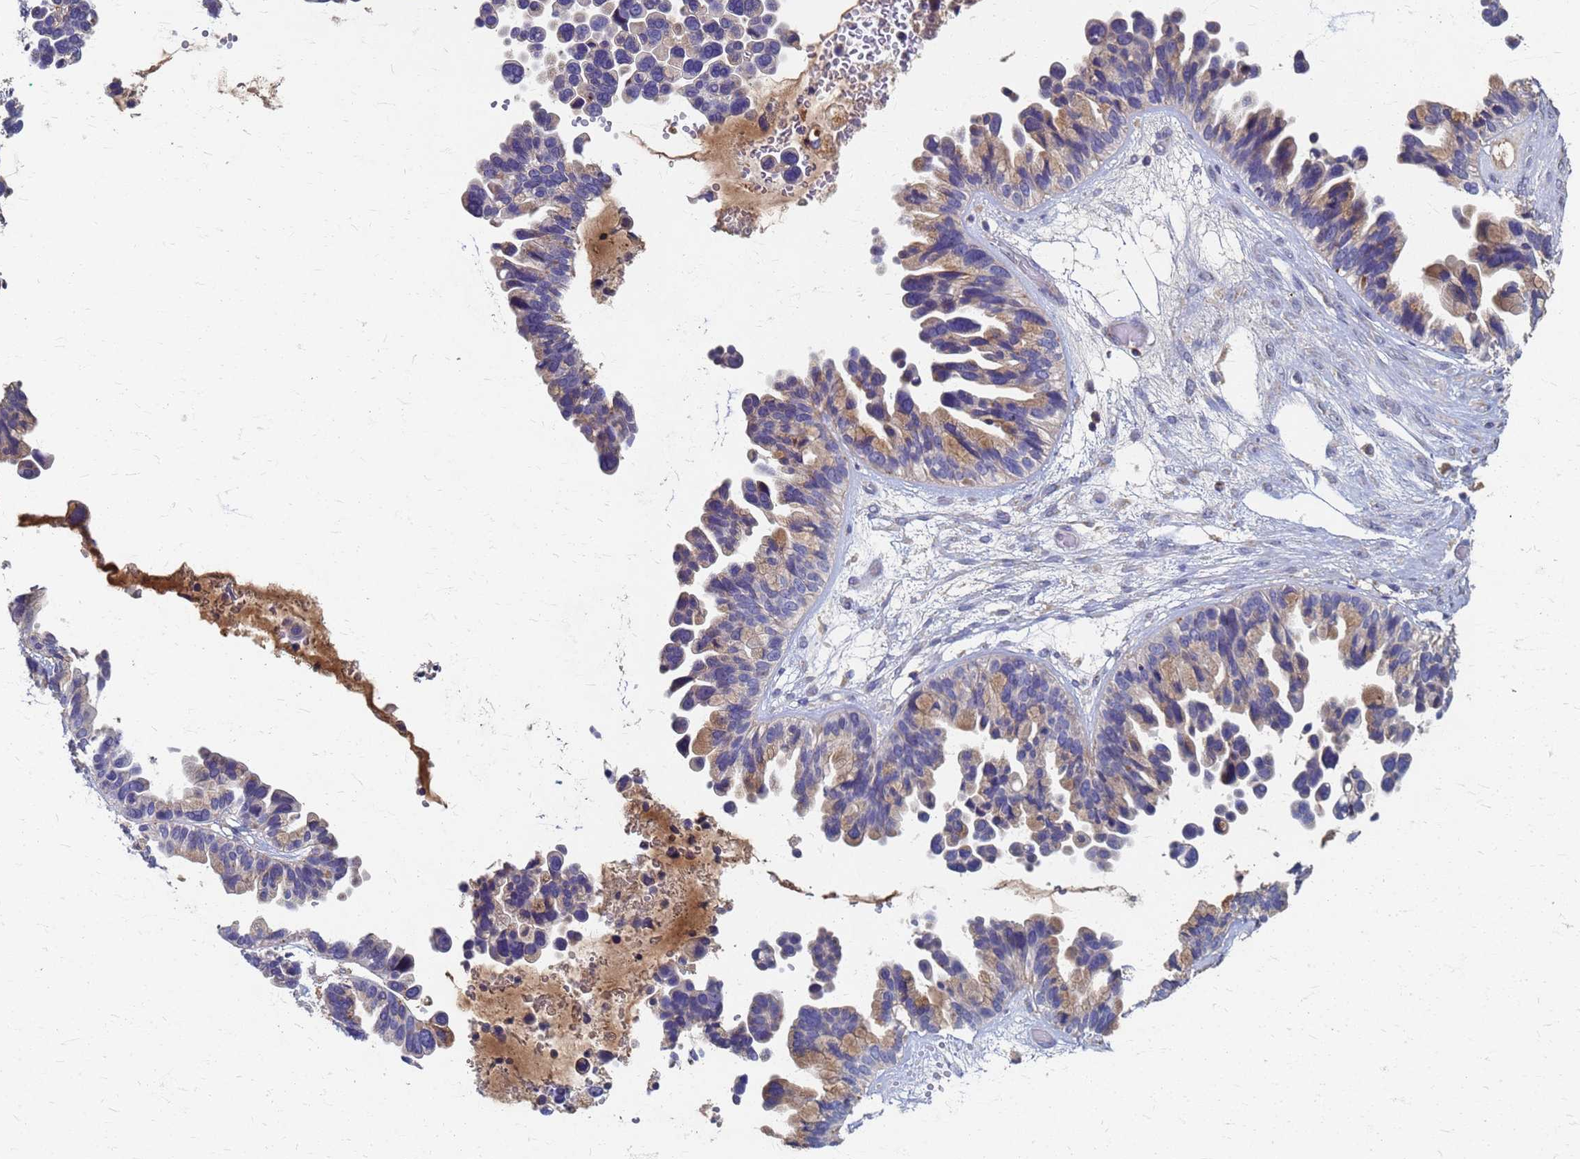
{"staining": {"intensity": "weak", "quantity": "25%-75%", "location": "cytoplasmic/membranous"}, "tissue": "ovarian cancer", "cell_type": "Tumor cells", "image_type": "cancer", "snomed": [{"axis": "morphology", "description": "Cystadenocarcinoma, serous, NOS"}, {"axis": "topography", "description": "Ovary"}], "caption": "Immunohistochemistry (DAB (3,3'-diaminobenzidine)) staining of ovarian serous cystadenocarcinoma shows weak cytoplasmic/membranous protein staining in approximately 25%-75% of tumor cells. (brown staining indicates protein expression, while blue staining denotes nuclei).", "gene": "KRCC1", "patient": {"sex": "female", "age": 56}}